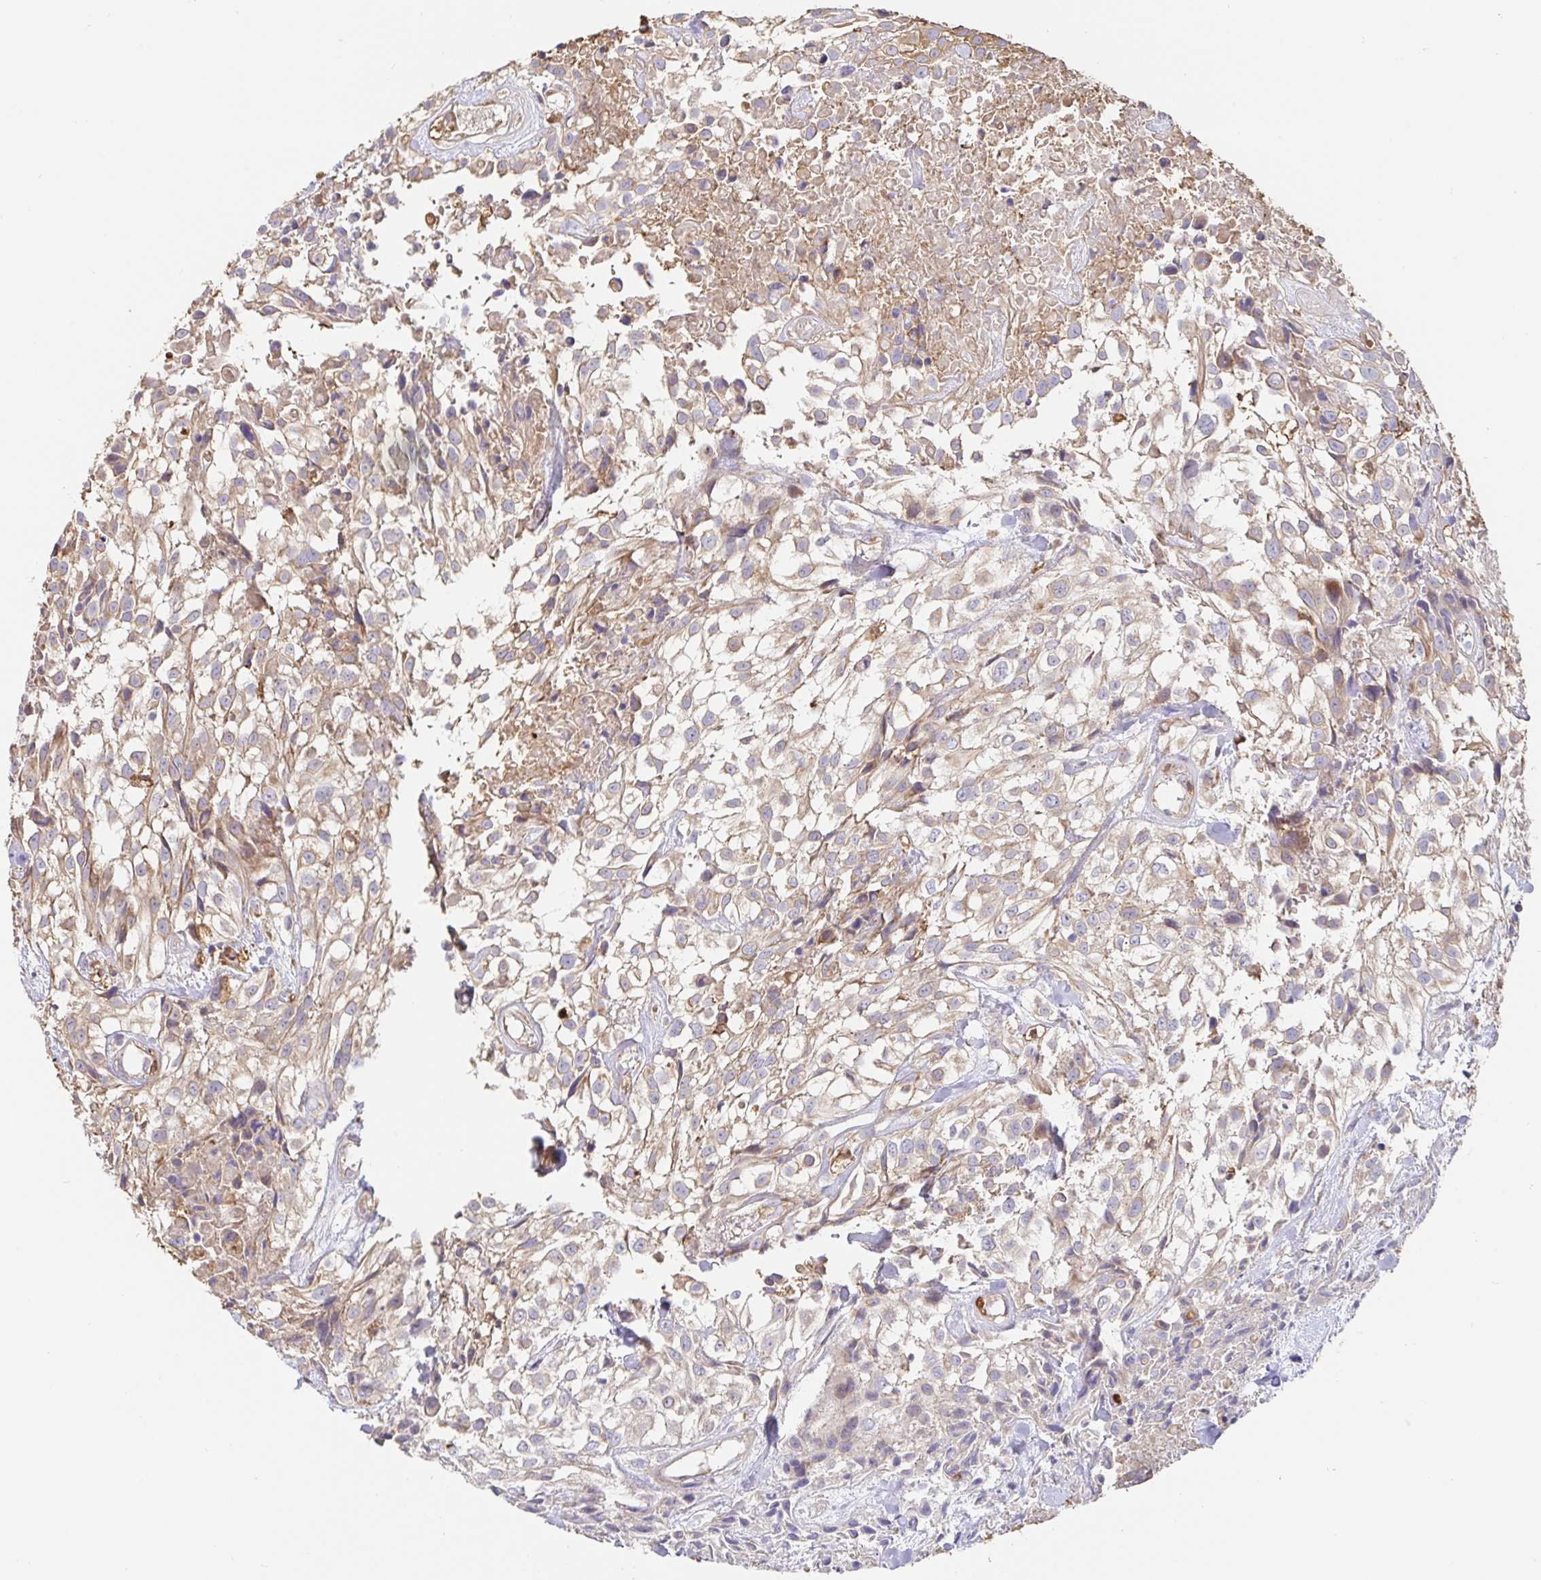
{"staining": {"intensity": "moderate", "quantity": "25%-75%", "location": "cytoplasmic/membranous"}, "tissue": "urothelial cancer", "cell_type": "Tumor cells", "image_type": "cancer", "snomed": [{"axis": "morphology", "description": "Urothelial carcinoma, High grade"}, {"axis": "topography", "description": "Urinary bladder"}], "caption": "Brown immunohistochemical staining in human urothelial carcinoma (high-grade) reveals moderate cytoplasmic/membranous staining in approximately 25%-75% of tumor cells.", "gene": "PDPK1", "patient": {"sex": "male", "age": 56}}